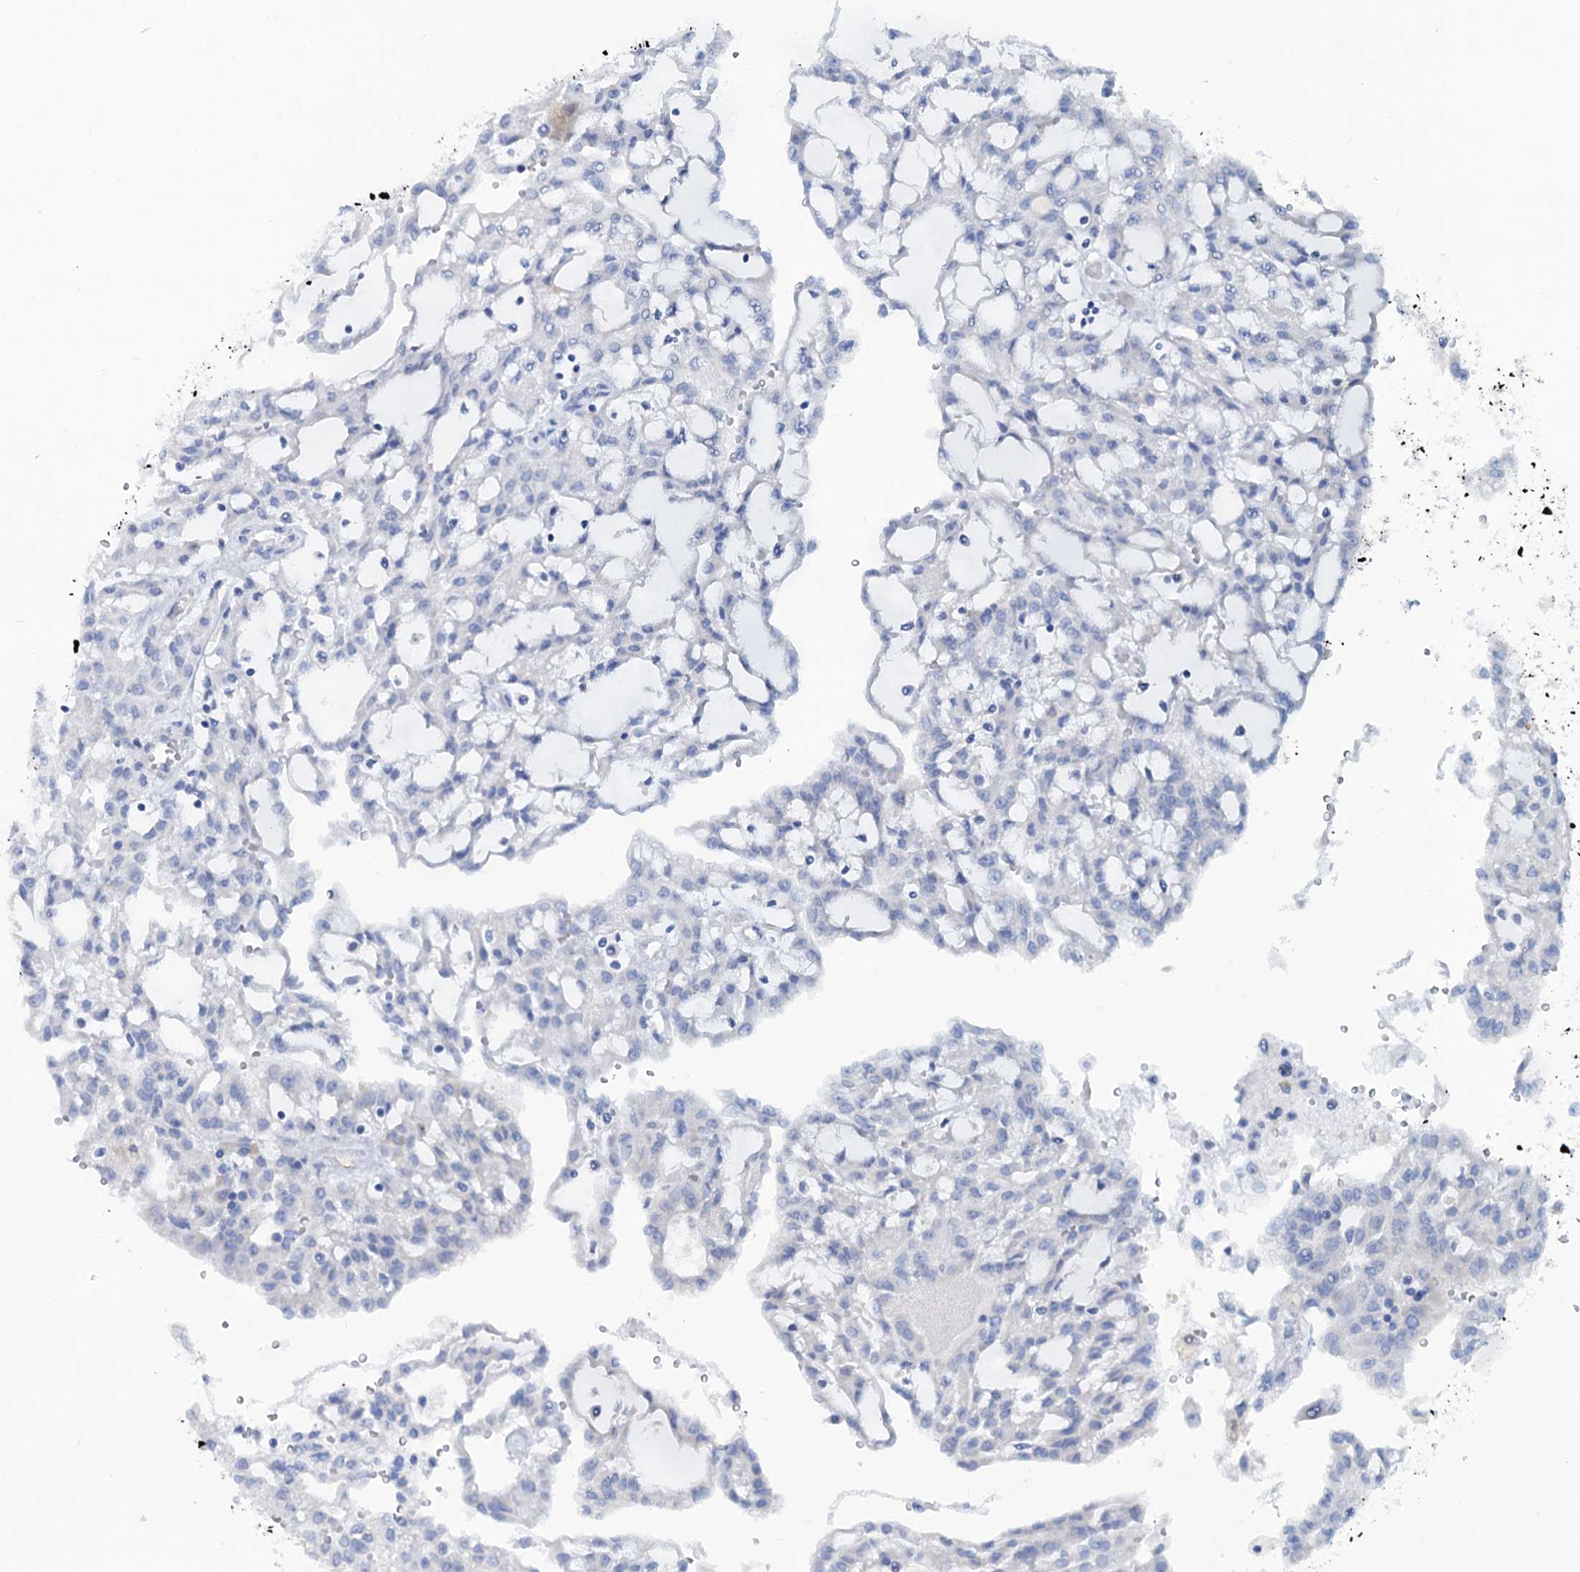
{"staining": {"intensity": "negative", "quantity": "none", "location": "none"}, "tissue": "renal cancer", "cell_type": "Tumor cells", "image_type": "cancer", "snomed": [{"axis": "morphology", "description": "Adenocarcinoma, NOS"}, {"axis": "topography", "description": "Kidney"}], "caption": "Adenocarcinoma (renal) stained for a protein using immunohistochemistry shows no staining tumor cells.", "gene": "SLC1A3", "patient": {"sex": "male", "age": 63}}